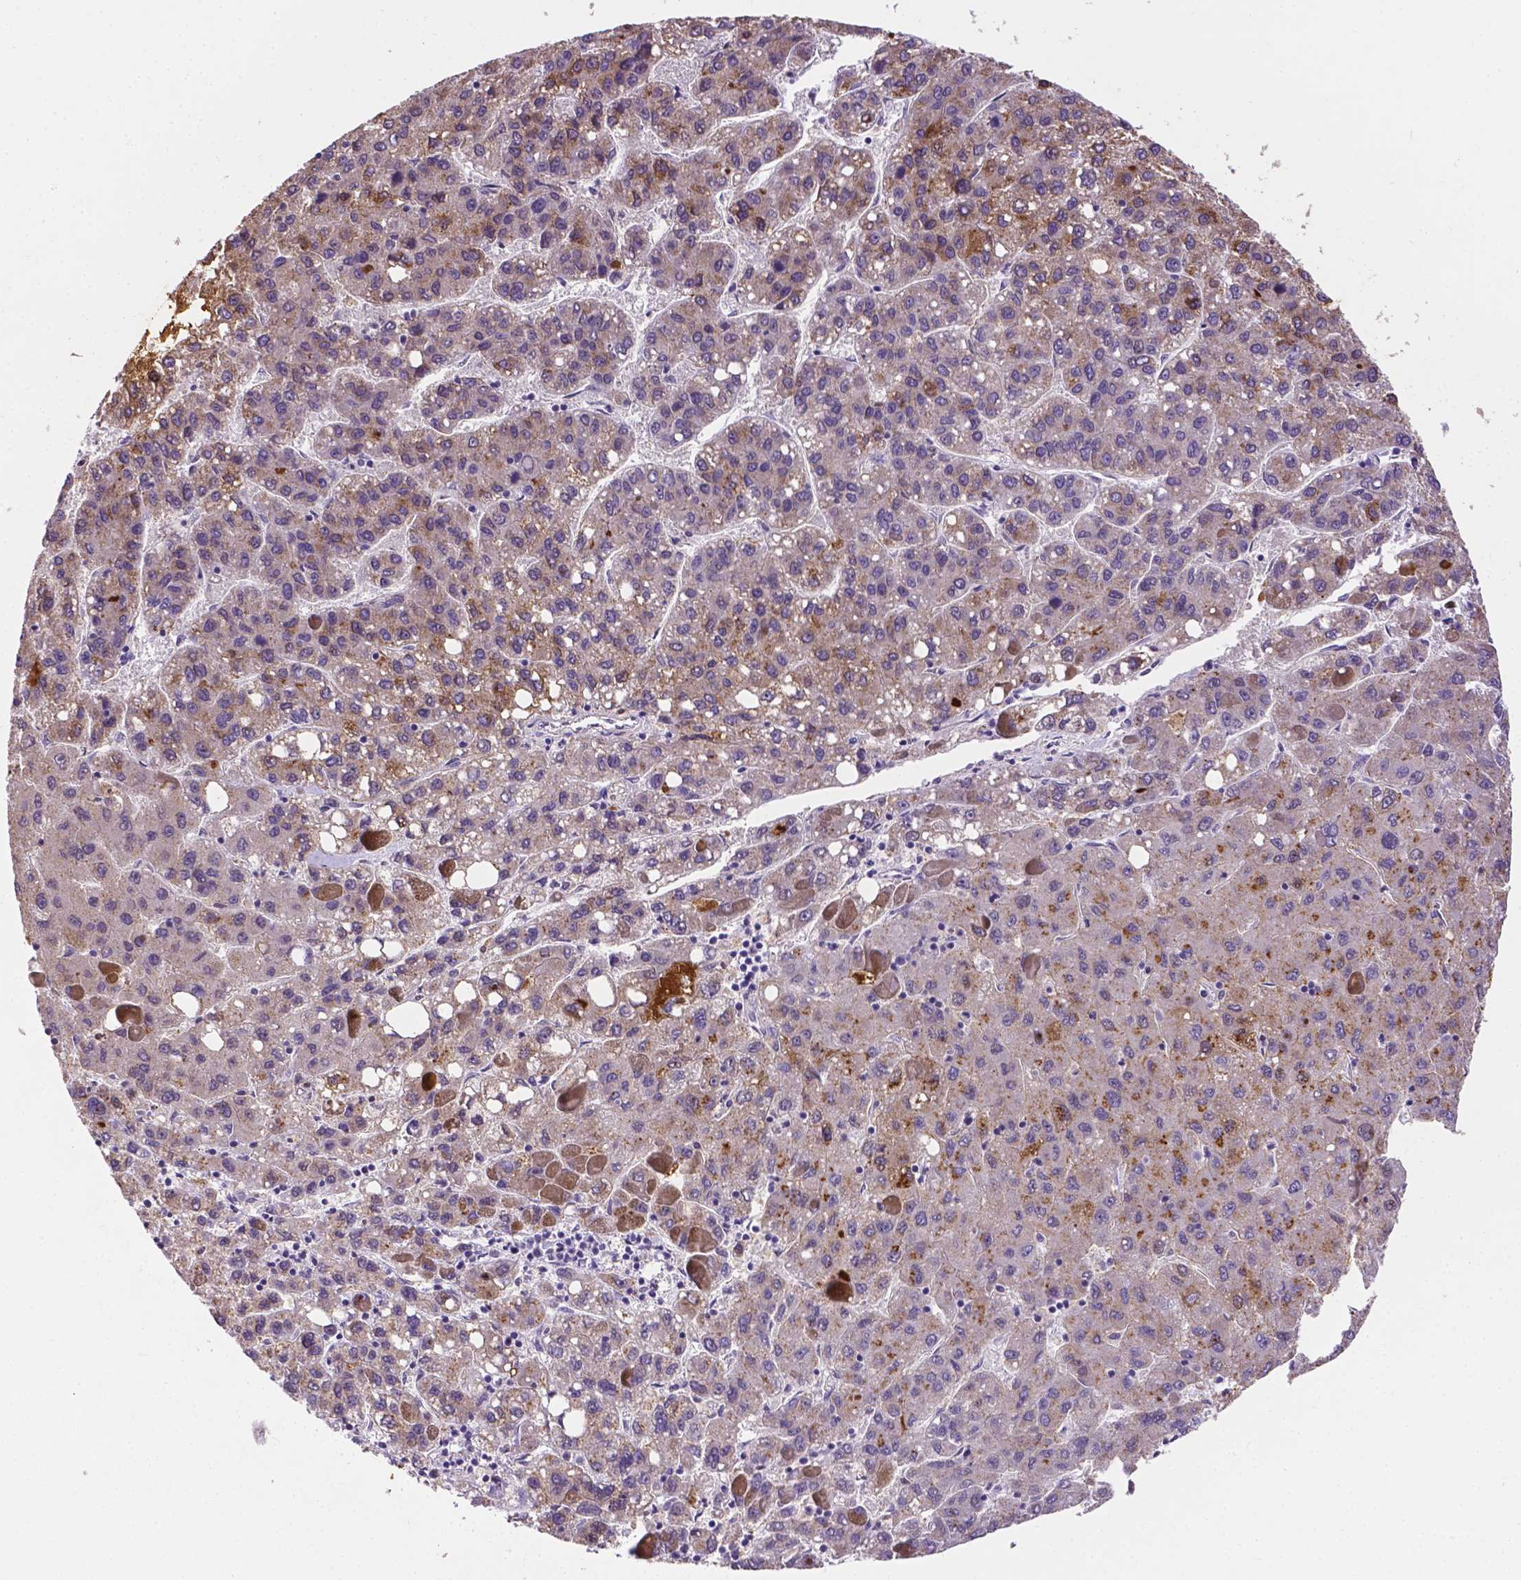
{"staining": {"intensity": "weak", "quantity": "<25%", "location": "cytoplasmic/membranous"}, "tissue": "liver cancer", "cell_type": "Tumor cells", "image_type": "cancer", "snomed": [{"axis": "morphology", "description": "Carcinoma, Hepatocellular, NOS"}, {"axis": "topography", "description": "Liver"}], "caption": "The histopathology image exhibits no significant expression in tumor cells of liver hepatocellular carcinoma. The staining is performed using DAB brown chromogen with nuclei counter-stained in using hematoxylin.", "gene": "APOE", "patient": {"sex": "female", "age": 82}}